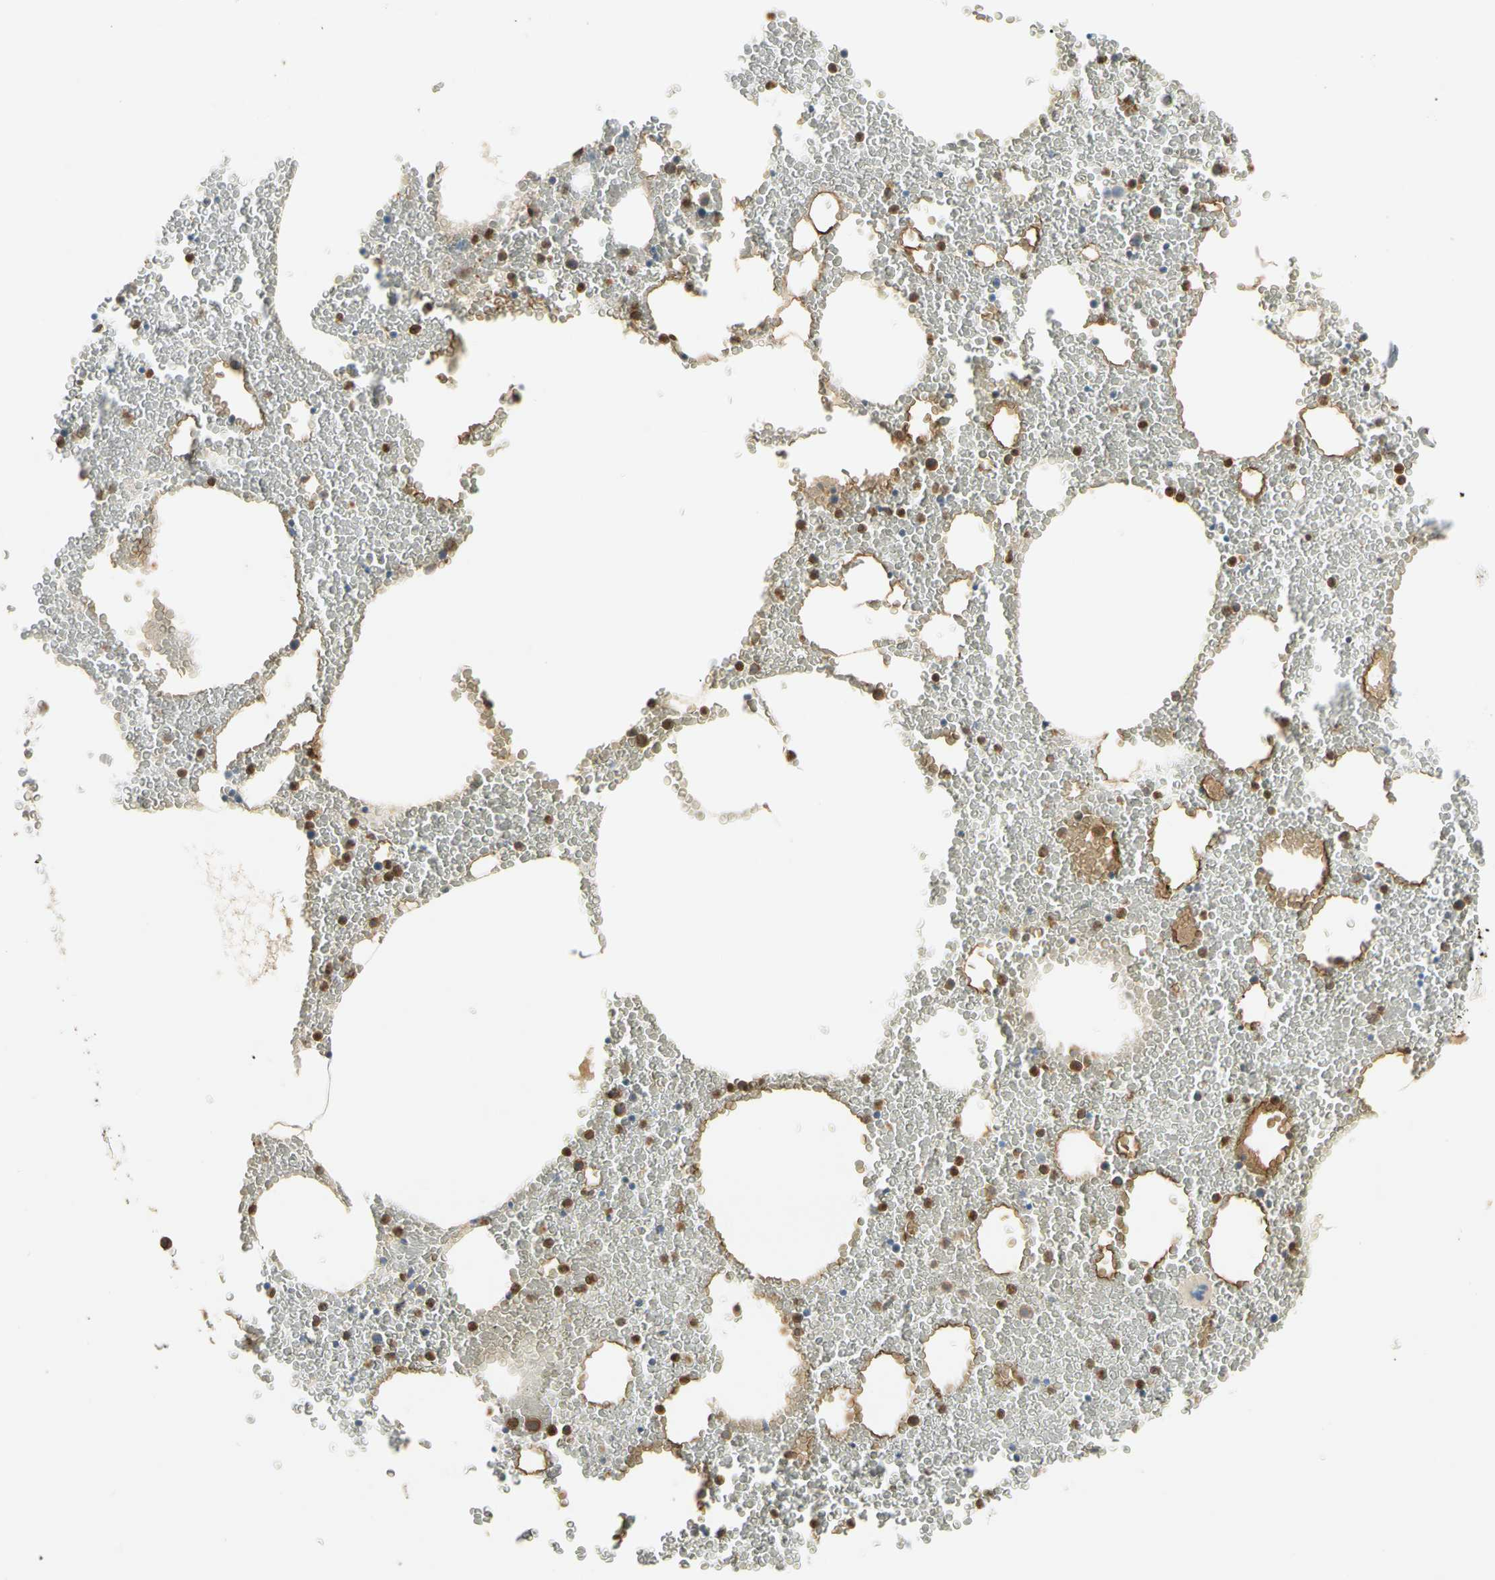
{"staining": {"intensity": "moderate", "quantity": "25%-75%", "location": "cytoplasmic/membranous,nuclear"}, "tissue": "bone marrow", "cell_type": "Hematopoietic cells", "image_type": "normal", "snomed": [{"axis": "morphology", "description": "Normal tissue, NOS"}, {"axis": "morphology", "description": "Inflammation, NOS"}, {"axis": "topography", "description": "Bone marrow"}], "caption": "IHC photomicrograph of normal human bone marrow stained for a protein (brown), which reveals medium levels of moderate cytoplasmic/membranous,nuclear expression in about 25%-75% of hematopoietic cells.", "gene": "LPCAT2", "patient": {"sex": "male", "age": 74}}